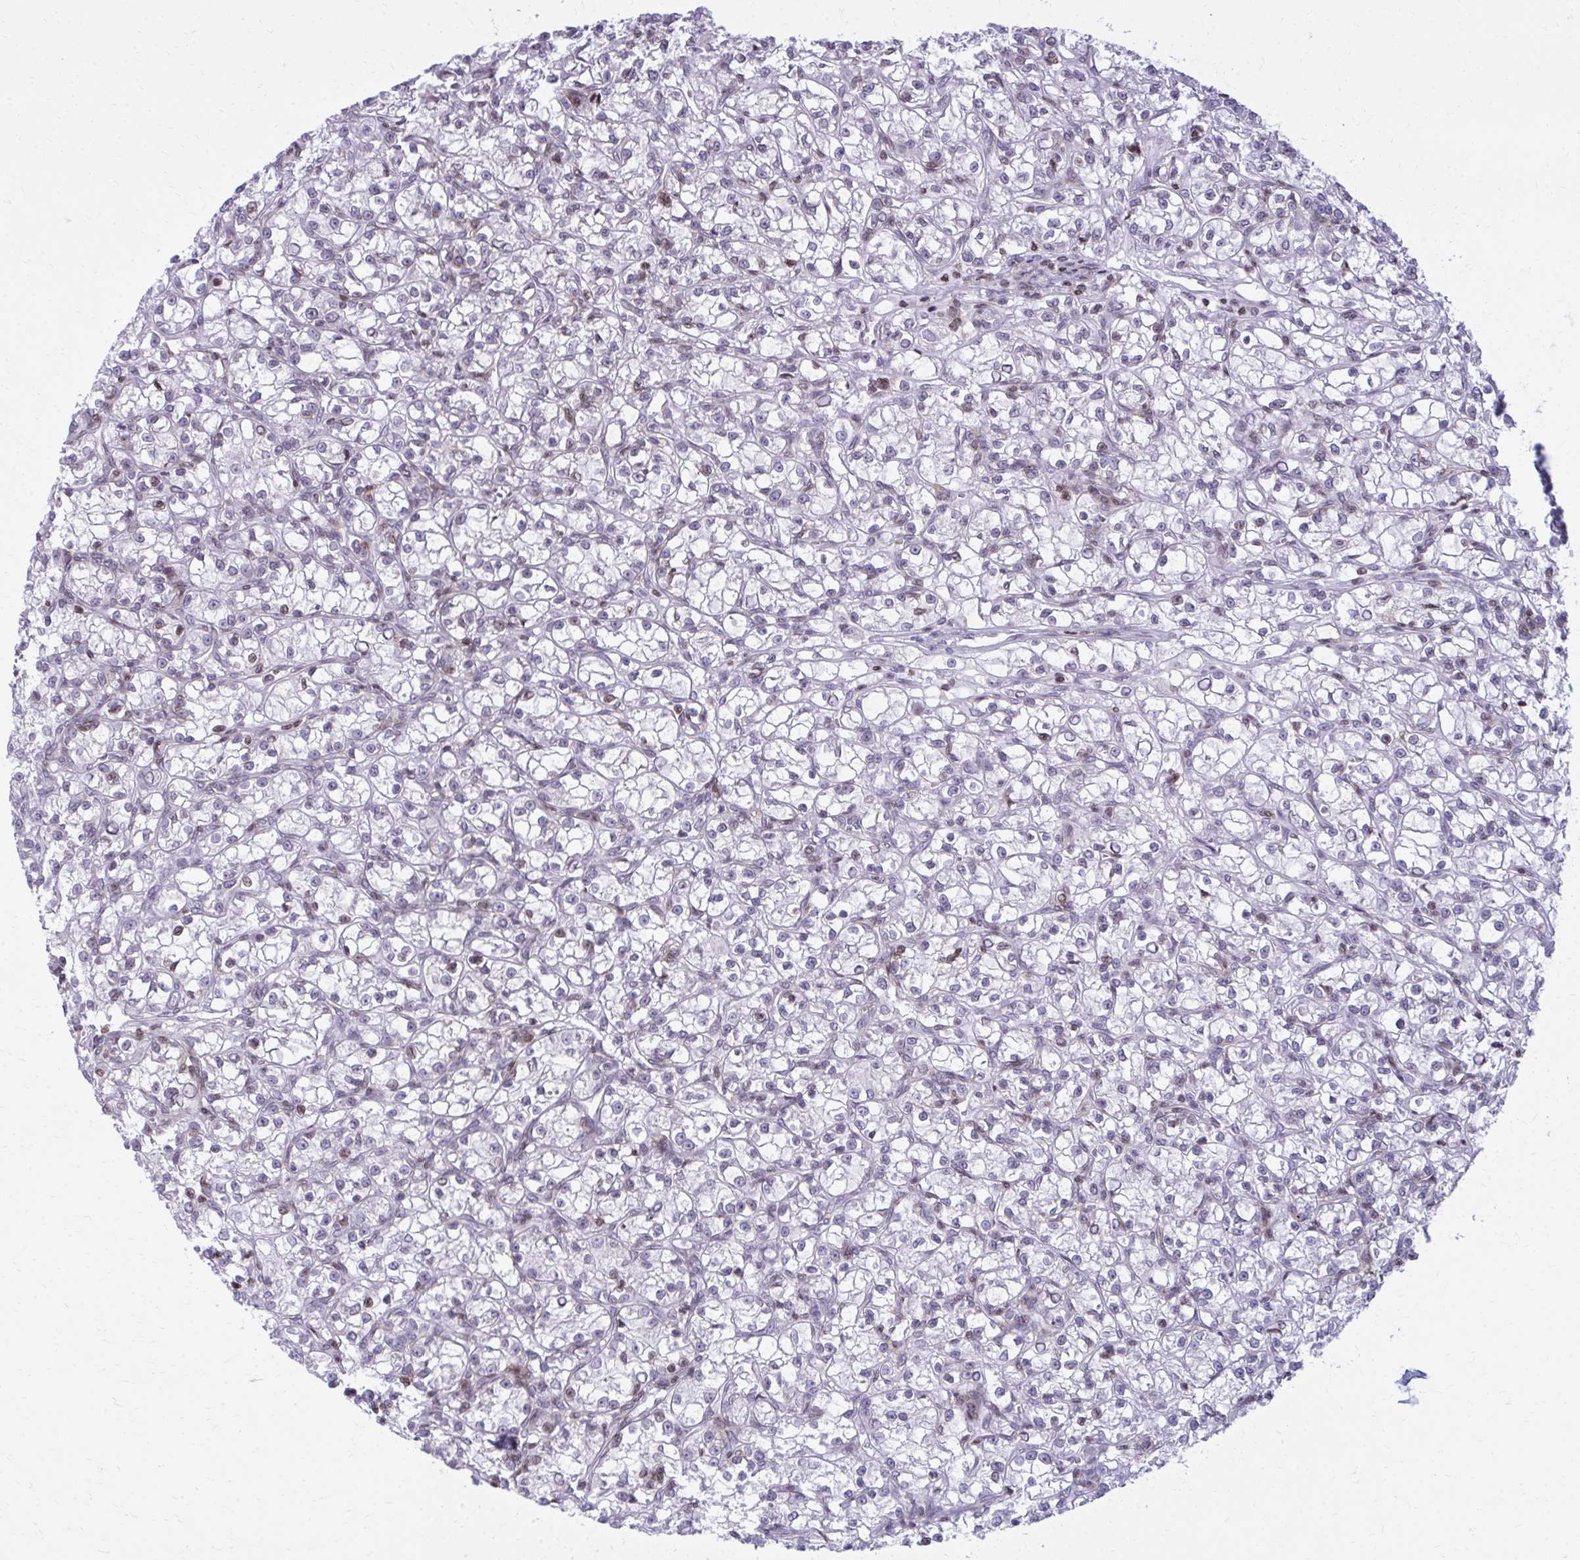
{"staining": {"intensity": "negative", "quantity": "none", "location": "none"}, "tissue": "renal cancer", "cell_type": "Tumor cells", "image_type": "cancer", "snomed": [{"axis": "morphology", "description": "Adenocarcinoma, NOS"}, {"axis": "topography", "description": "Kidney"}], "caption": "Tumor cells show no significant protein positivity in renal adenocarcinoma.", "gene": "AP5M1", "patient": {"sex": "female", "age": 59}}